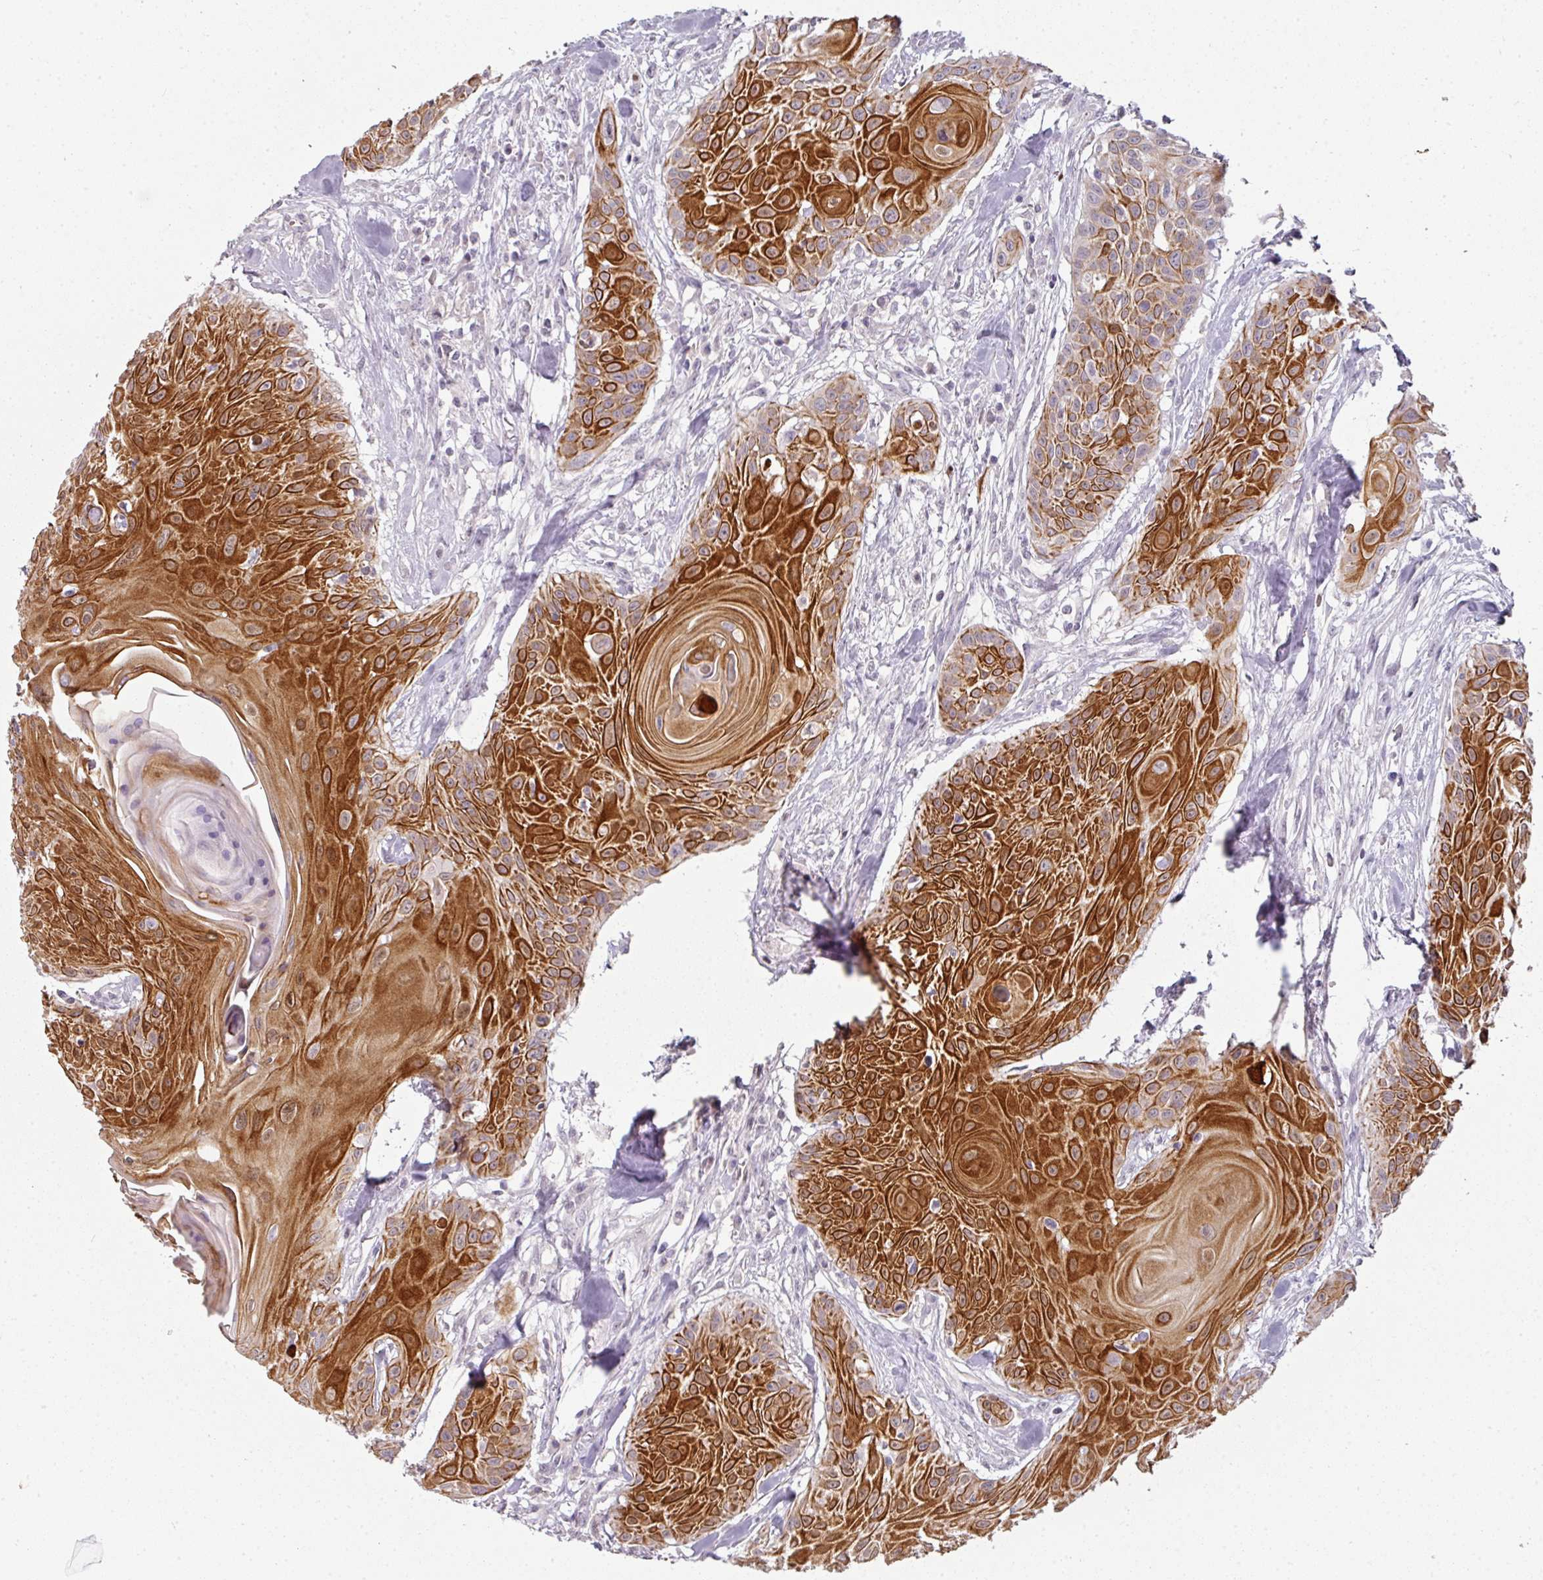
{"staining": {"intensity": "strong", "quantity": ">75%", "location": "cytoplasmic/membranous"}, "tissue": "head and neck cancer", "cell_type": "Tumor cells", "image_type": "cancer", "snomed": [{"axis": "morphology", "description": "Squamous cell carcinoma, NOS"}, {"axis": "topography", "description": "Lymph node"}, {"axis": "topography", "description": "Salivary gland"}, {"axis": "topography", "description": "Head-Neck"}], "caption": "The photomicrograph demonstrates a brown stain indicating the presence of a protein in the cytoplasmic/membranous of tumor cells in head and neck cancer.", "gene": "GTF2H3", "patient": {"sex": "female", "age": 74}}